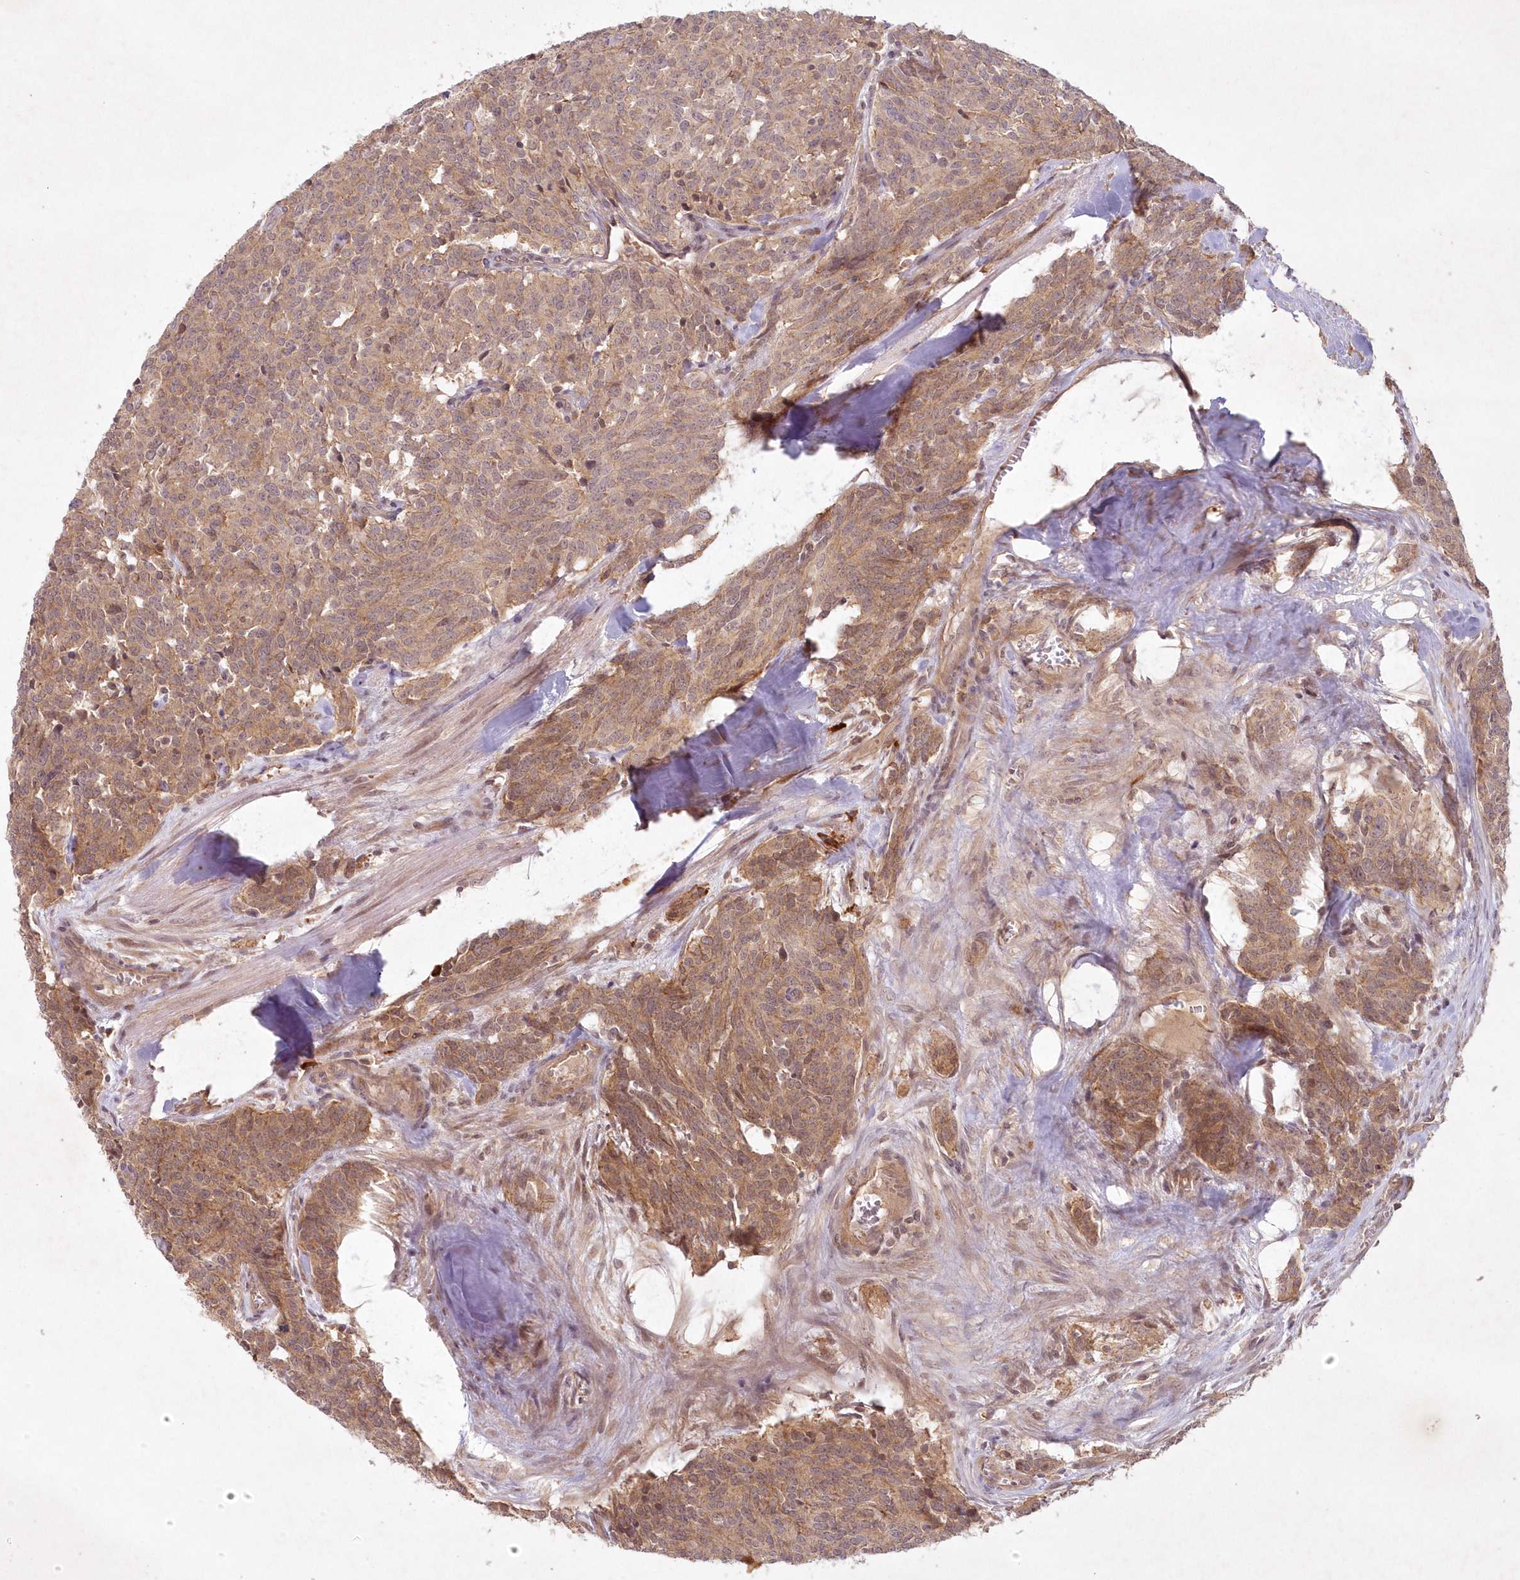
{"staining": {"intensity": "moderate", "quantity": ">75%", "location": "cytoplasmic/membranous"}, "tissue": "carcinoid", "cell_type": "Tumor cells", "image_type": "cancer", "snomed": [{"axis": "morphology", "description": "Carcinoid, malignant, NOS"}, {"axis": "topography", "description": "Lung"}], "caption": "Brown immunohistochemical staining in carcinoid reveals moderate cytoplasmic/membranous expression in approximately >75% of tumor cells.", "gene": "TOGARAM2", "patient": {"sex": "female", "age": 46}}